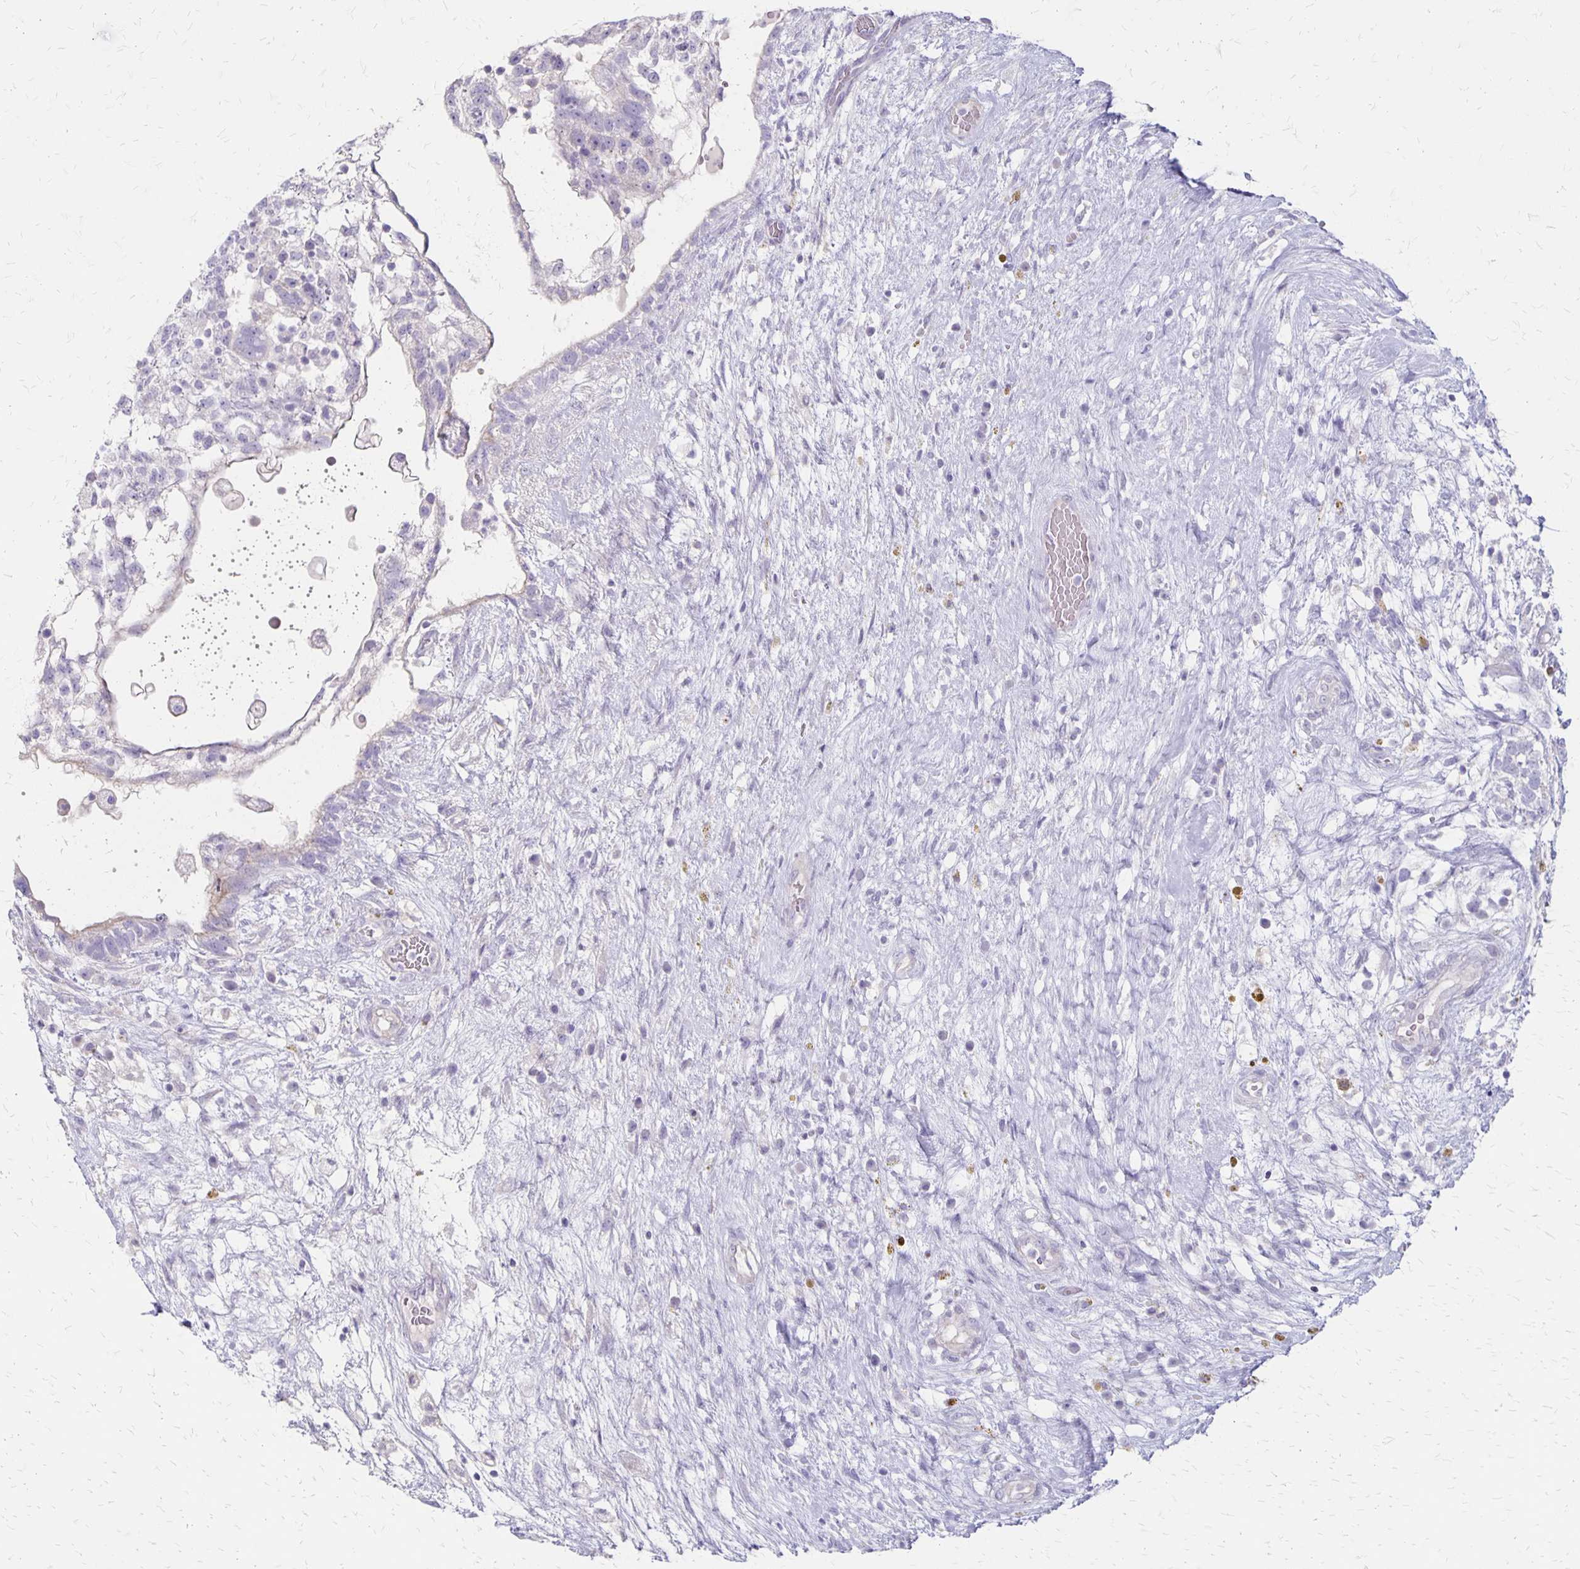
{"staining": {"intensity": "negative", "quantity": "none", "location": "none"}, "tissue": "testis cancer", "cell_type": "Tumor cells", "image_type": "cancer", "snomed": [{"axis": "morphology", "description": "Normal tissue, NOS"}, {"axis": "morphology", "description": "Carcinoma, Embryonal, NOS"}, {"axis": "topography", "description": "Testis"}], "caption": "Immunohistochemistry (IHC) of human testis embryonal carcinoma reveals no expression in tumor cells.", "gene": "HOMER1", "patient": {"sex": "male", "age": 32}}